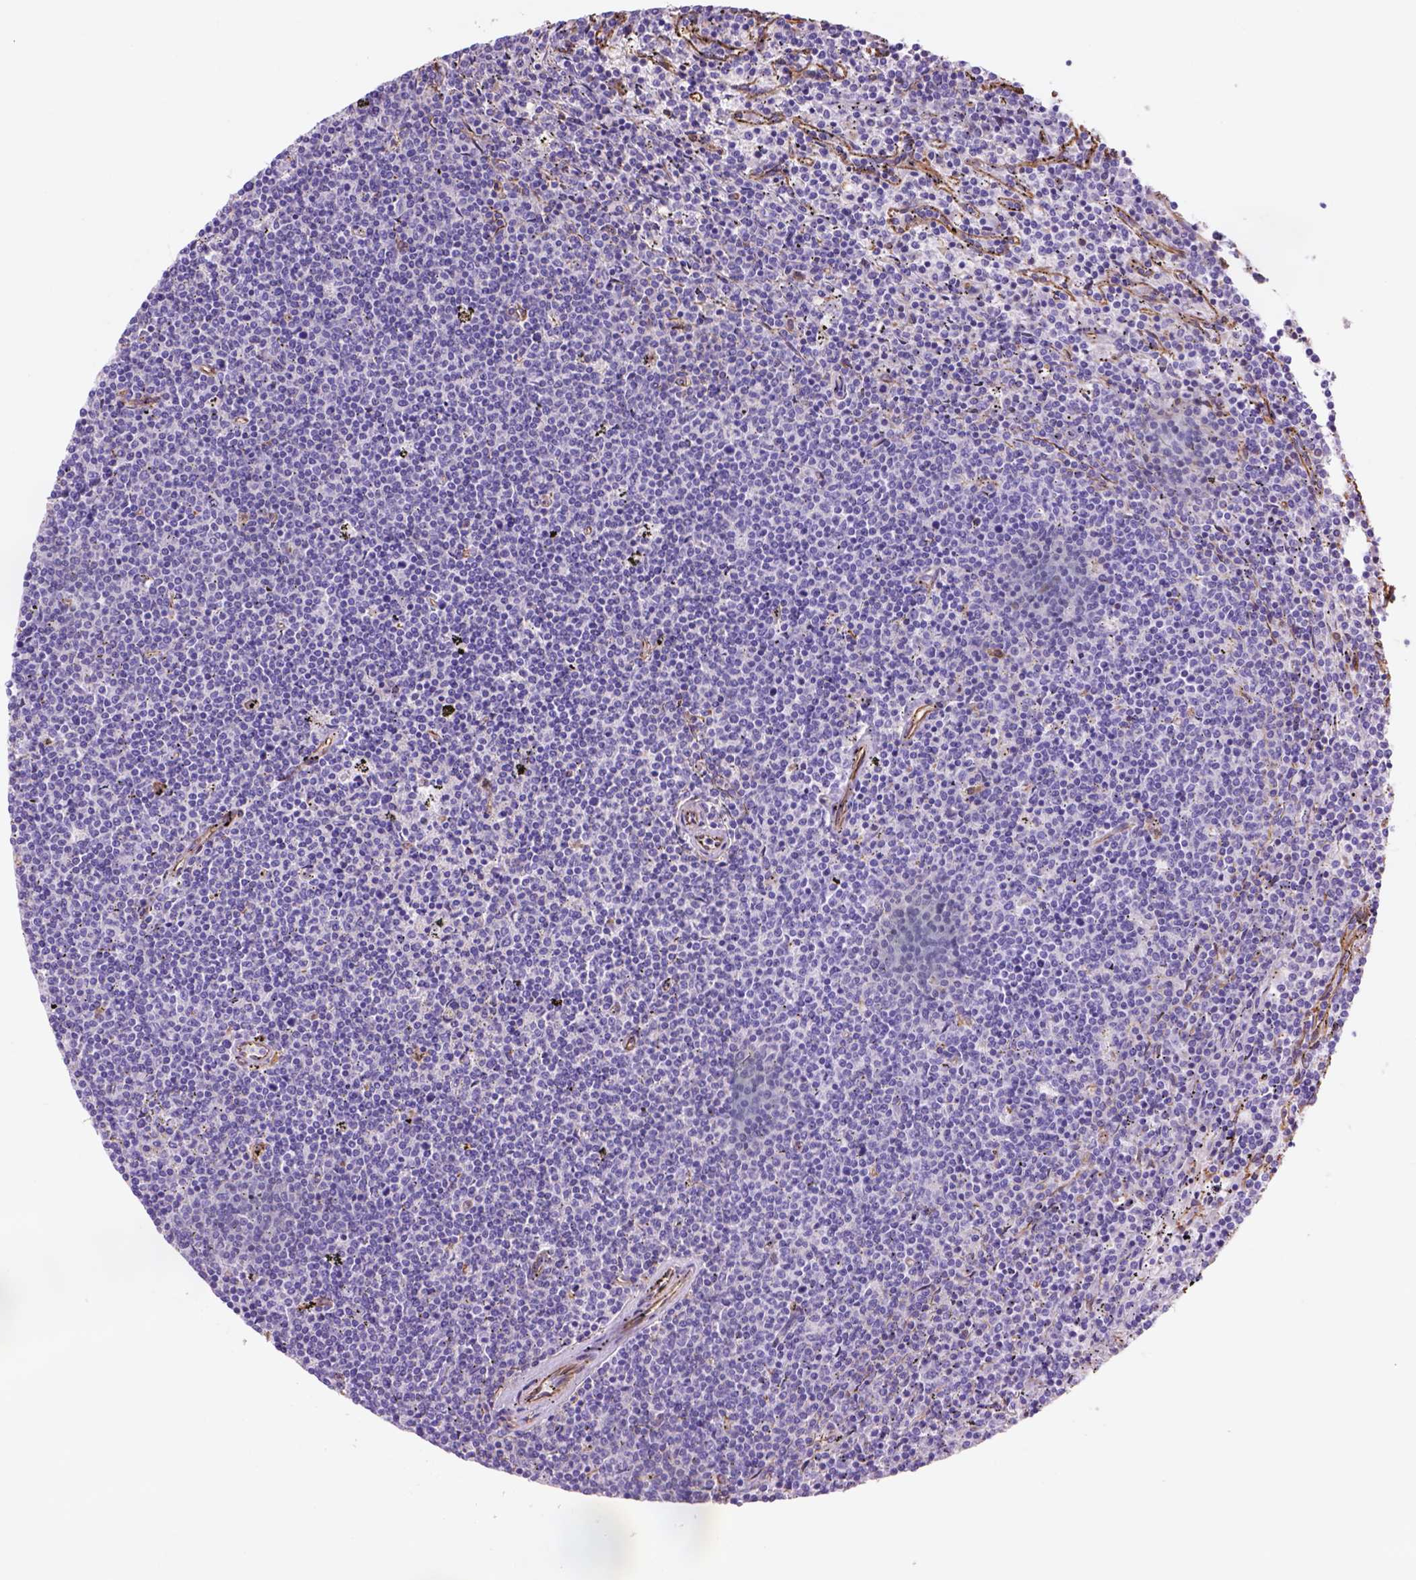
{"staining": {"intensity": "negative", "quantity": "none", "location": "none"}, "tissue": "lymphoma", "cell_type": "Tumor cells", "image_type": "cancer", "snomed": [{"axis": "morphology", "description": "Malignant lymphoma, non-Hodgkin's type, Low grade"}, {"axis": "topography", "description": "Spleen"}], "caption": "Lymphoma was stained to show a protein in brown. There is no significant staining in tumor cells. The staining was performed using DAB (3,3'-diaminobenzidine) to visualize the protein expression in brown, while the nuclei were stained in blue with hematoxylin (Magnification: 20x).", "gene": "ZZZ3", "patient": {"sex": "female", "age": 50}}